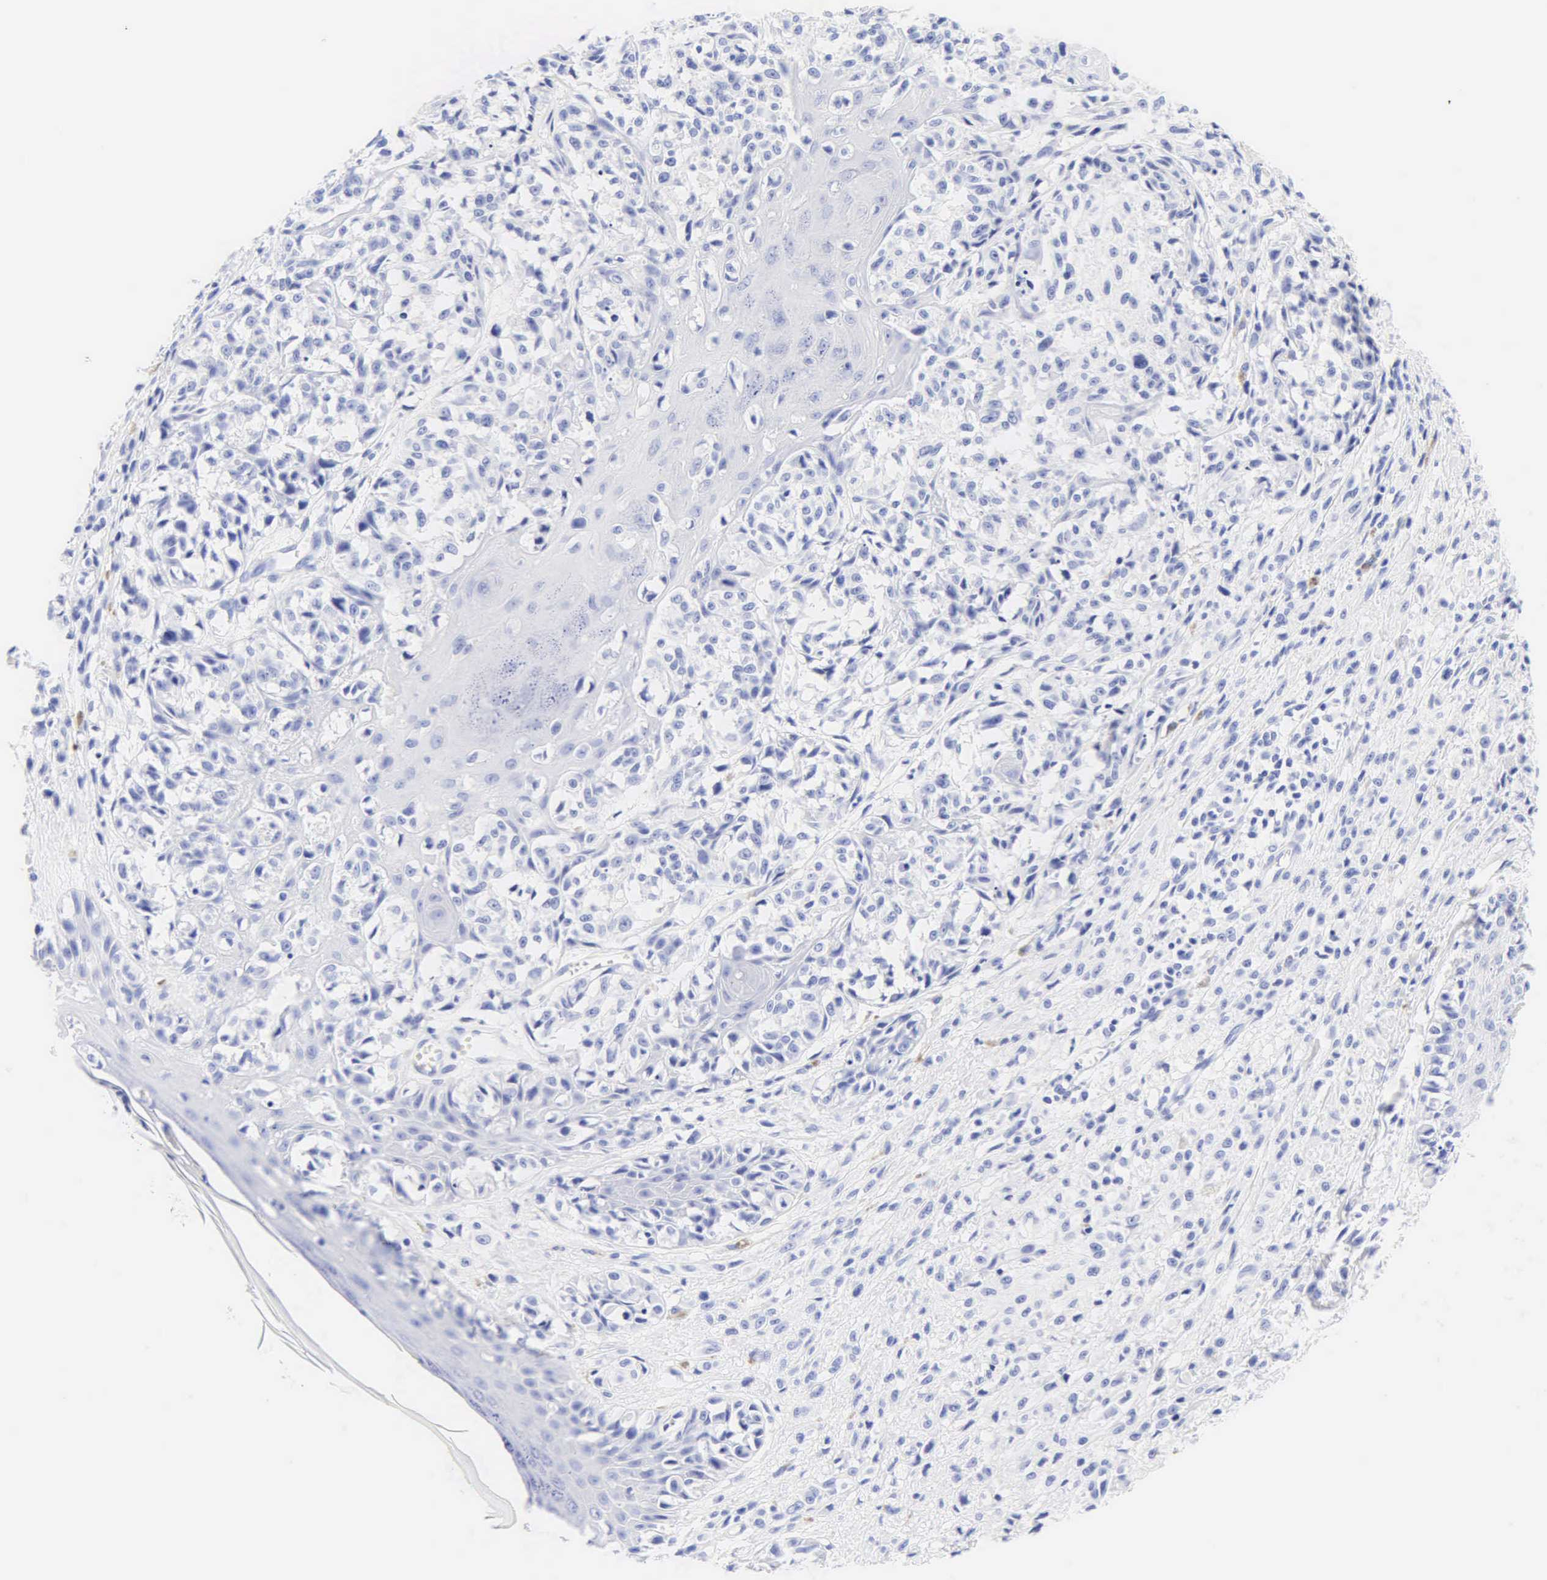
{"staining": {"intensity": "negative", "quantity": "none", "location": "none"}, "tissue": "melanoma", "cell_type": "Tumor cells", "image_type": "cancer", "snomed": [{"axis": "morphology", "description": "Malignant melanoma, NOS"}, {"axis": "topography", "description": "Skin"}], "caption": "An immunohistochemistry (IHC) micrograph of melanoma is shown. There is no staining in tumor cells of melanoma.", "gene": "KRT20", "patient": {"sex": "male", "age": 80}}